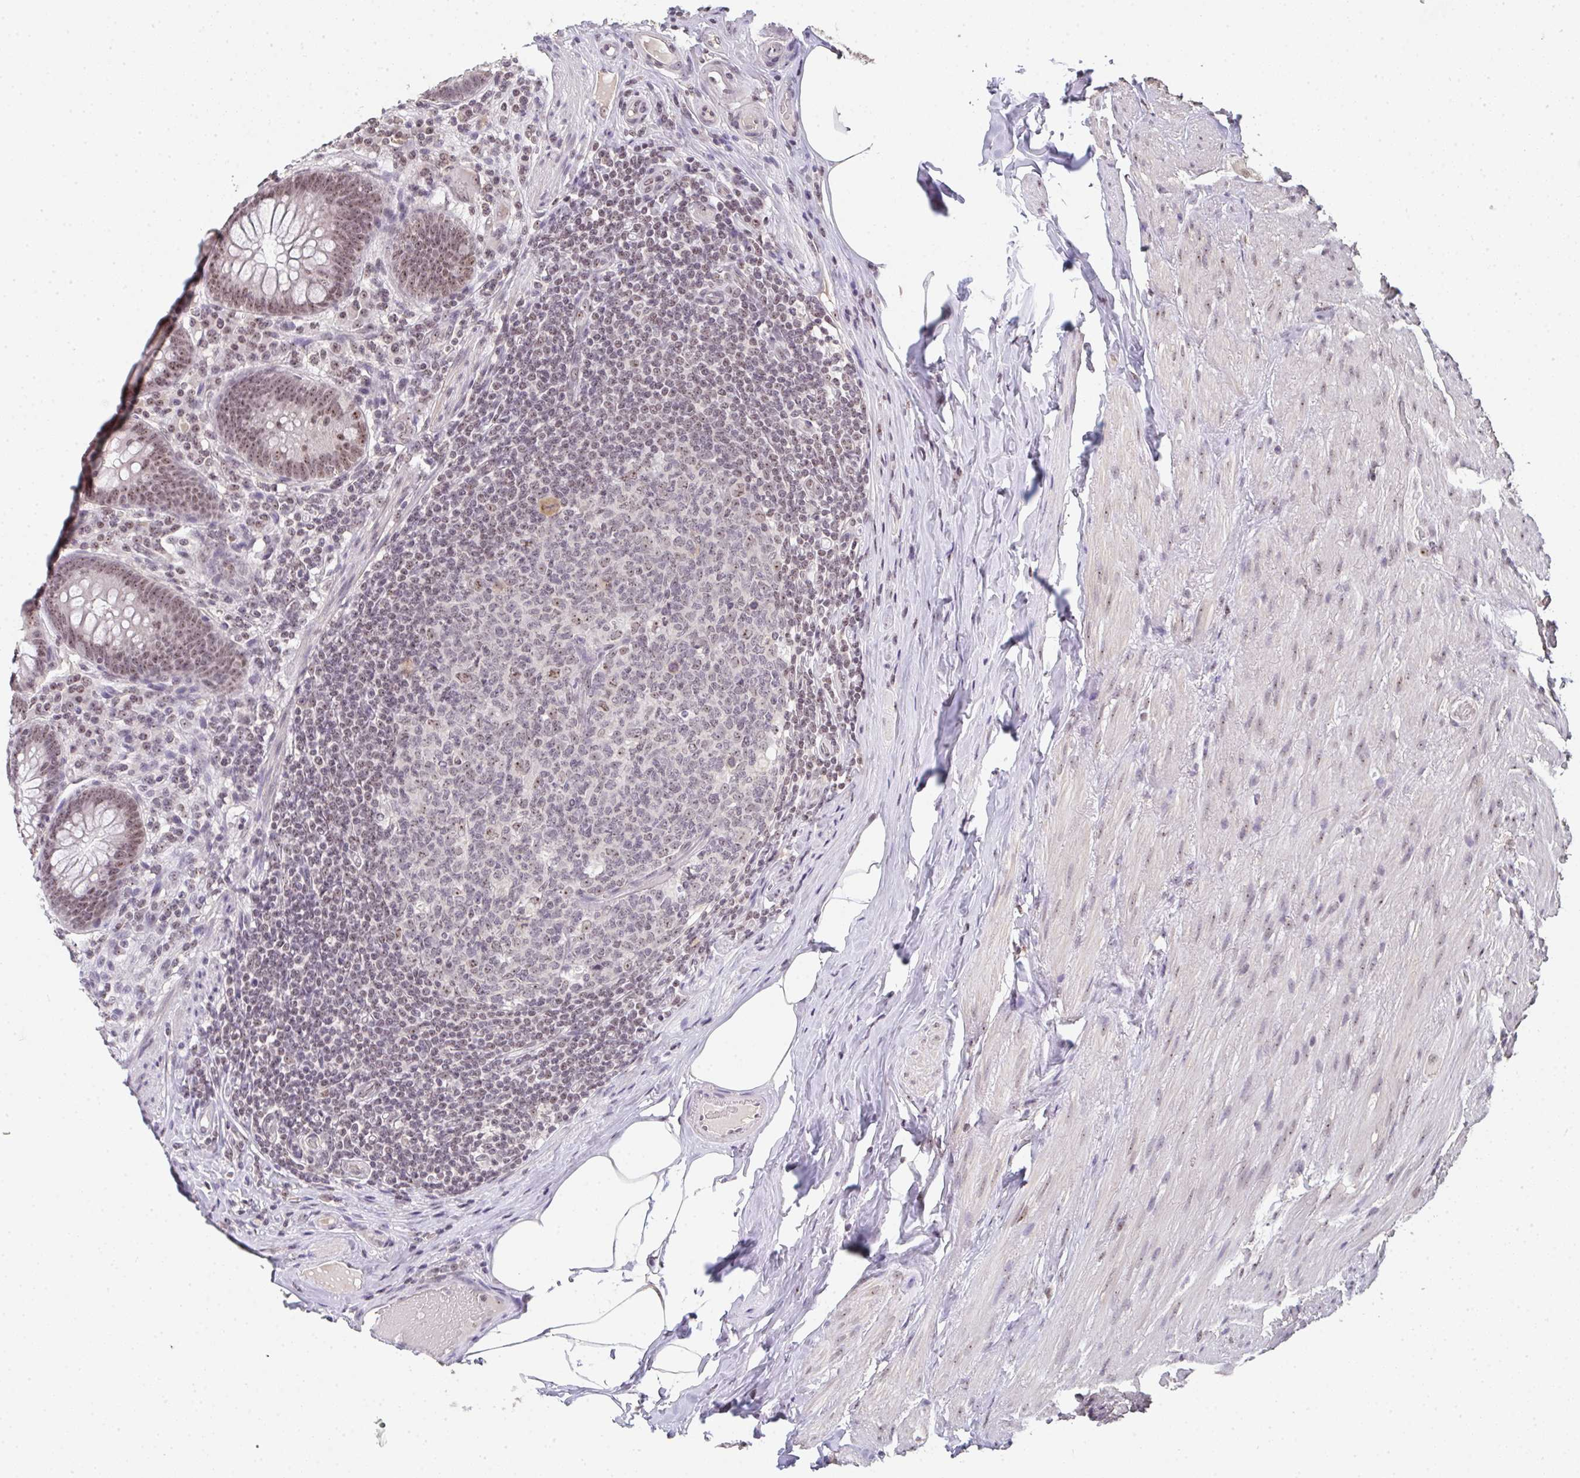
{"staining": {"intensity": "moderate", "quantity": ">75%", "location": "nuclear"}, "tissue": "appendix", "cell_type": "Glandular cells", "image_type": "normal", "snomed": [{"axis": "morphology", "description": "Normal tissue, NOS"}, {"axis": "topography", "description": "Appendix"}], "caption": "Normal appendix reveals moderate nuclear expression in approximately >75% of glandular cells, visualized by immunohistochemistry. The staining is performed using DAB brown chromogen to label protein expression. The nuclei are counter-stained blue using hematoxylin.", "gene": "DKC1", "patient": {"sex": "male", "age": 71}}